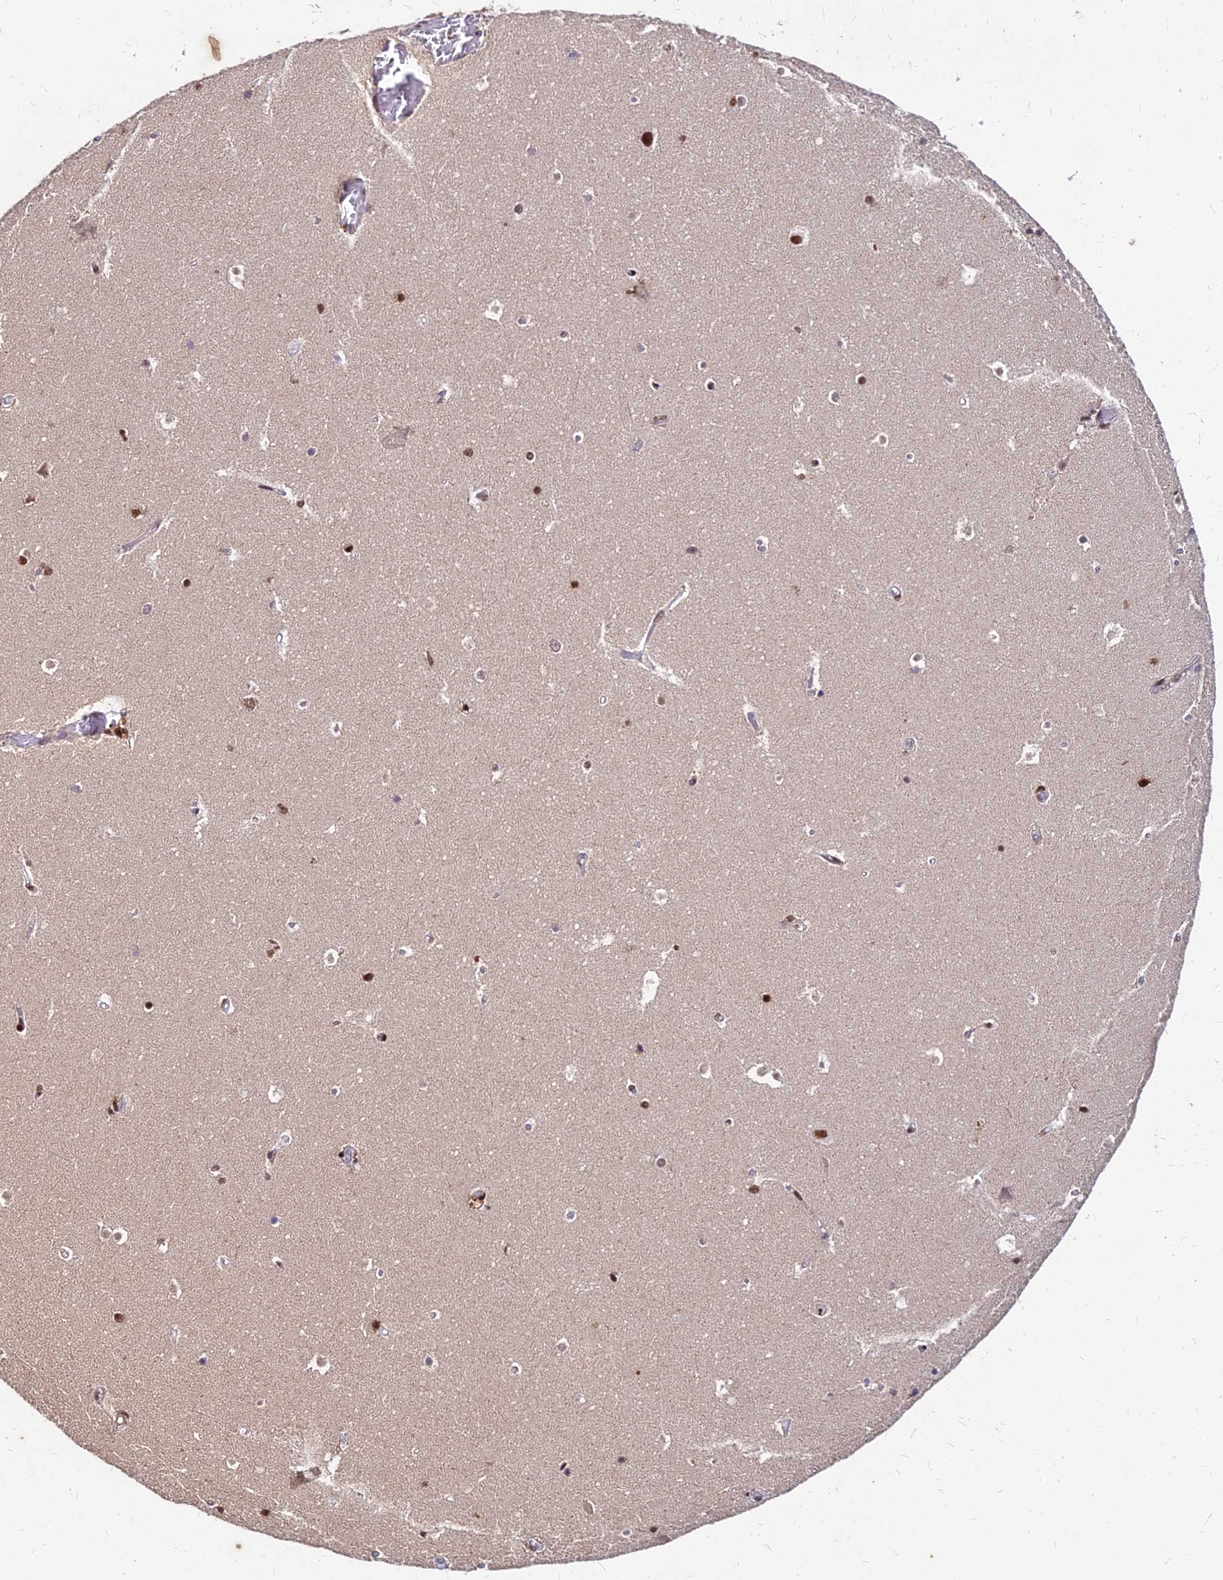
{"staining": {"intensity": "moderate", "quantity": "<25%", "location": "nuclear"}, "tissue": "hippocampus", "cell_type": "Glial cells", "image_type": "normal", "snomed": [{"axis": "morphology", "description": "Normal tissue, NOS"}, {"axis": "topography", "description": "Hippocampus"}], "caption": "Moderate nuclear positivity for a protein is seen in approximately <25% of glial cells of unremarkable hippocampus using IHC.", "gene": "ZBED4", "patient": {"sex": "female", "age": 52}}